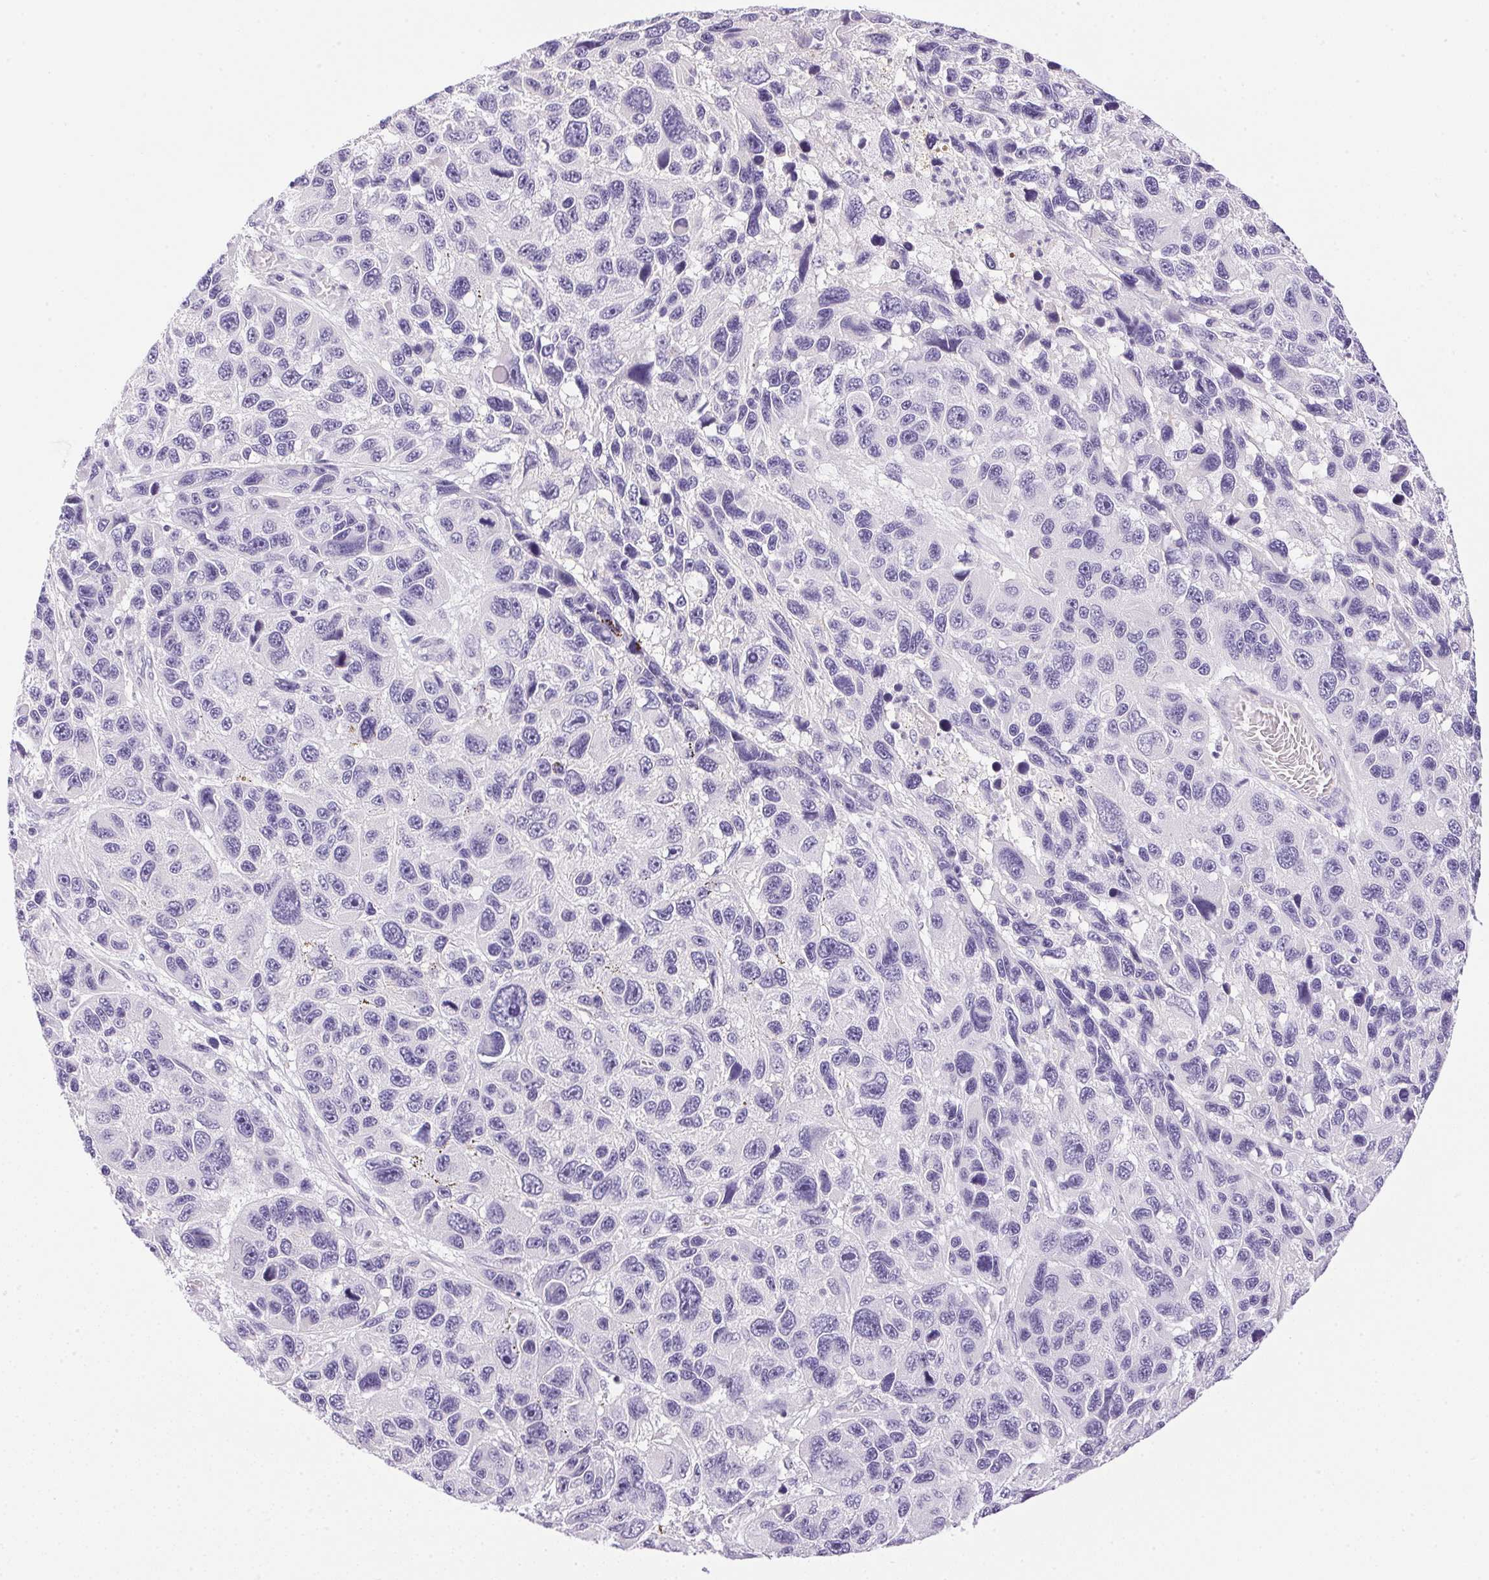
{"staining": {"intensity": "negative", "quantity": "none", "location": "none"}, "tissue": "melanoma", "cell_type": "Tumor cells", "image_type": "cancer", "snomed": [{"axis": "morphology", "description": "Malignant melanoma, NOS"}, {"axis": "topography", "description": "Skin"}], "caption": "Tumor cells show no significant protein expression in melanoma. The staining is performed using DAB brown chromogen with nuclei counter-stained in using hematoxylin.", "gene": "ATP6V0A4", "patient": {"sex": "male", "age": 53}}